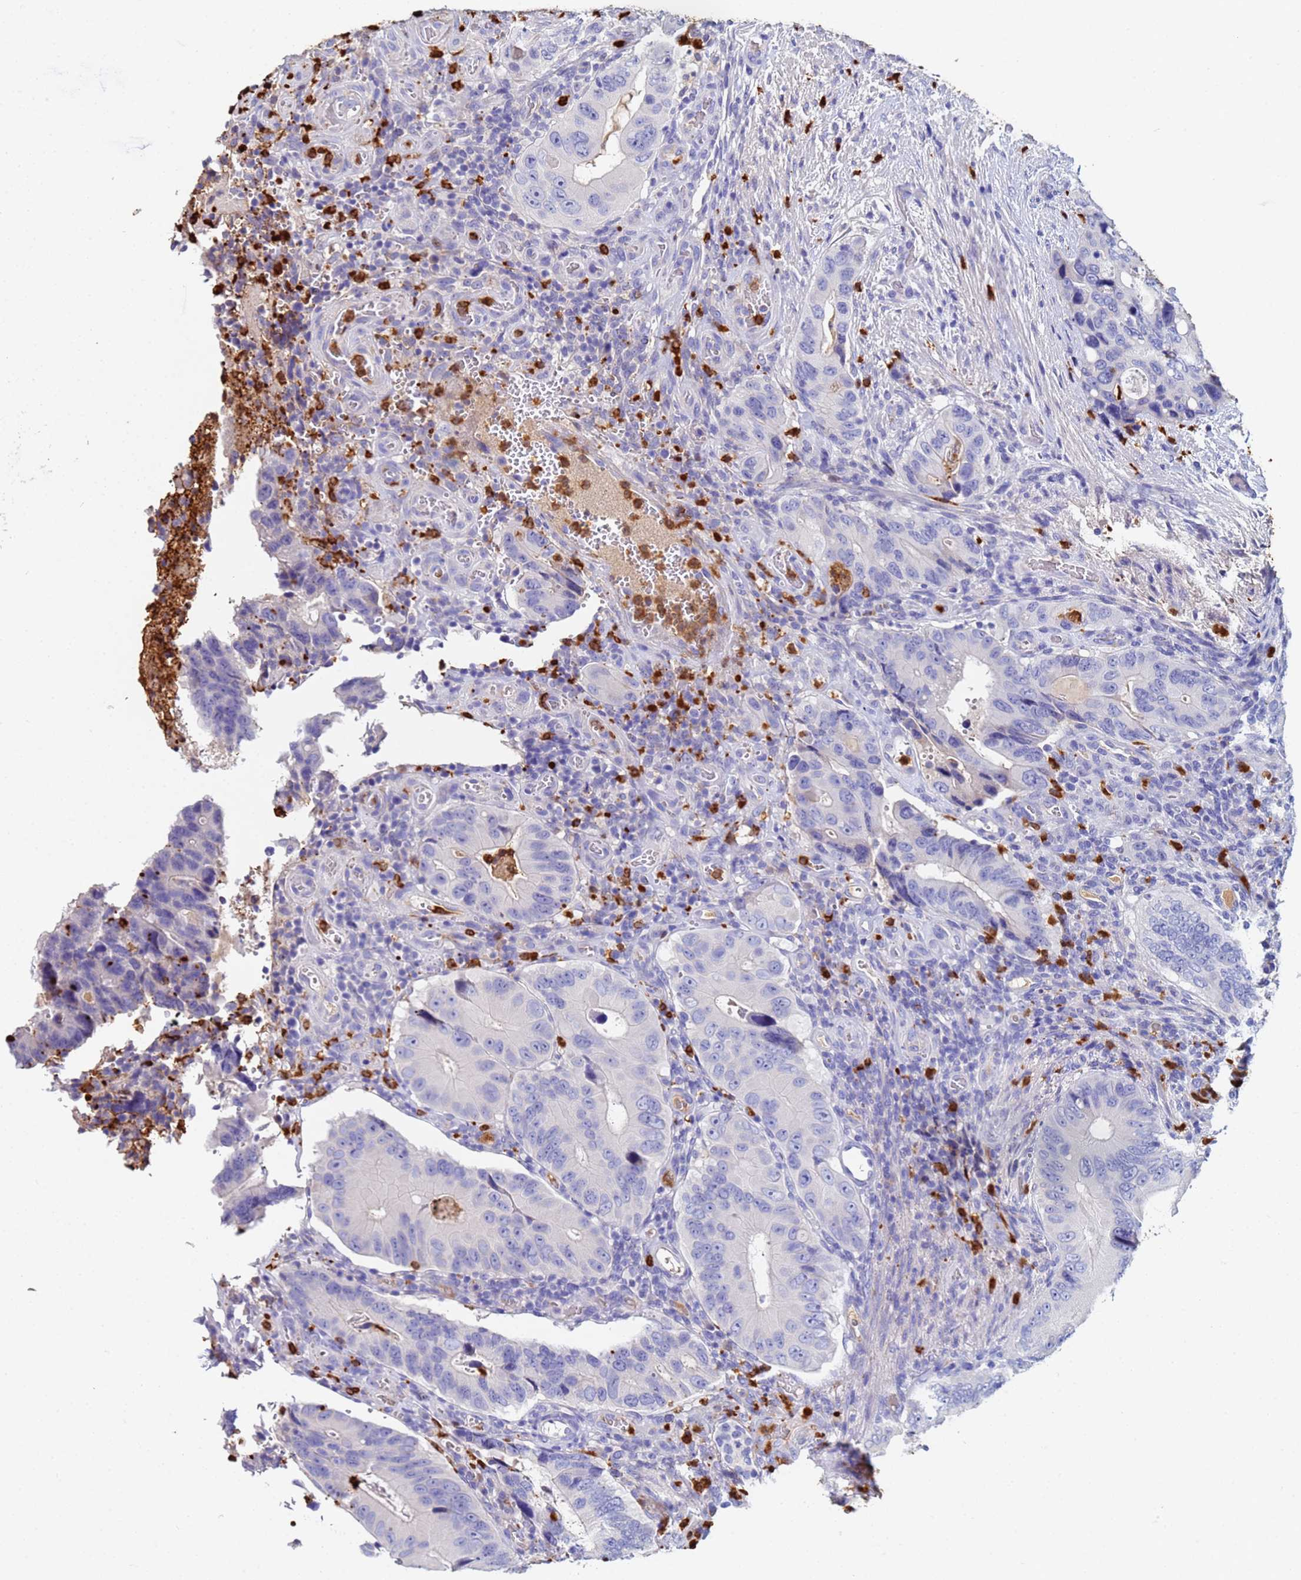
{"staining": {"intensity": "negative", "quantity": "none", "location": "none"}, "tissue": "colorectal cancer", "cell_type": "Tumor cells", "image_type": "cancer", "snomed": [{"axis": "morphology", "description": "Adenocarcinoma, NOS"}, {"axis": "topography", "description": "Colon"}], "caption": "A micrograph of adenocarcinoma (colorectal) stained for a protein shows no brown staining in tumor cells.", "gene": "TUBAL3", "patient": {"sex": "male", "age": 84}}